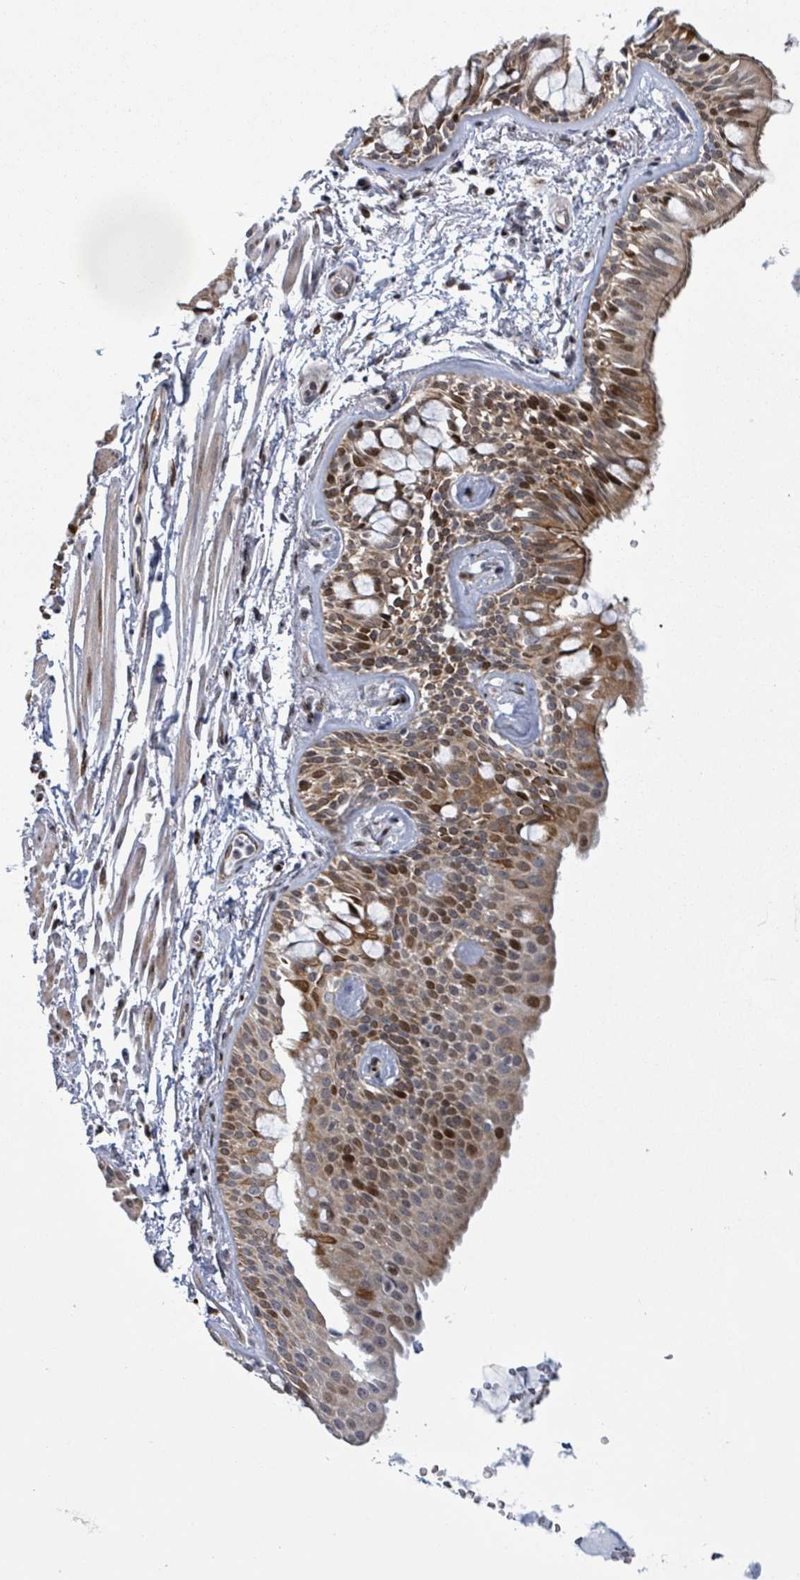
{"staining": {"intensity": "moderate", "quantity": ">75%", "location": "cytoplasmic/membranous,nuclear"}, "tissue": "bronchus", "cell_type": "Respiratory epithelial cells", "image_type": "normal", "snomed": [{"axis": "morphology", "description": "Normal tissue, NOS"}, {"axis": "topography", "description": "Bronchus"}], "caption": "Brown immunohistochemical staining in normal human bronchus displays moderate cytoplasmic/membranous,nuclear expression in approximately >75% of respiratory epithelial cells.", "gene": "FNDC4", "patient": {"sex": "male", "age": 70}}